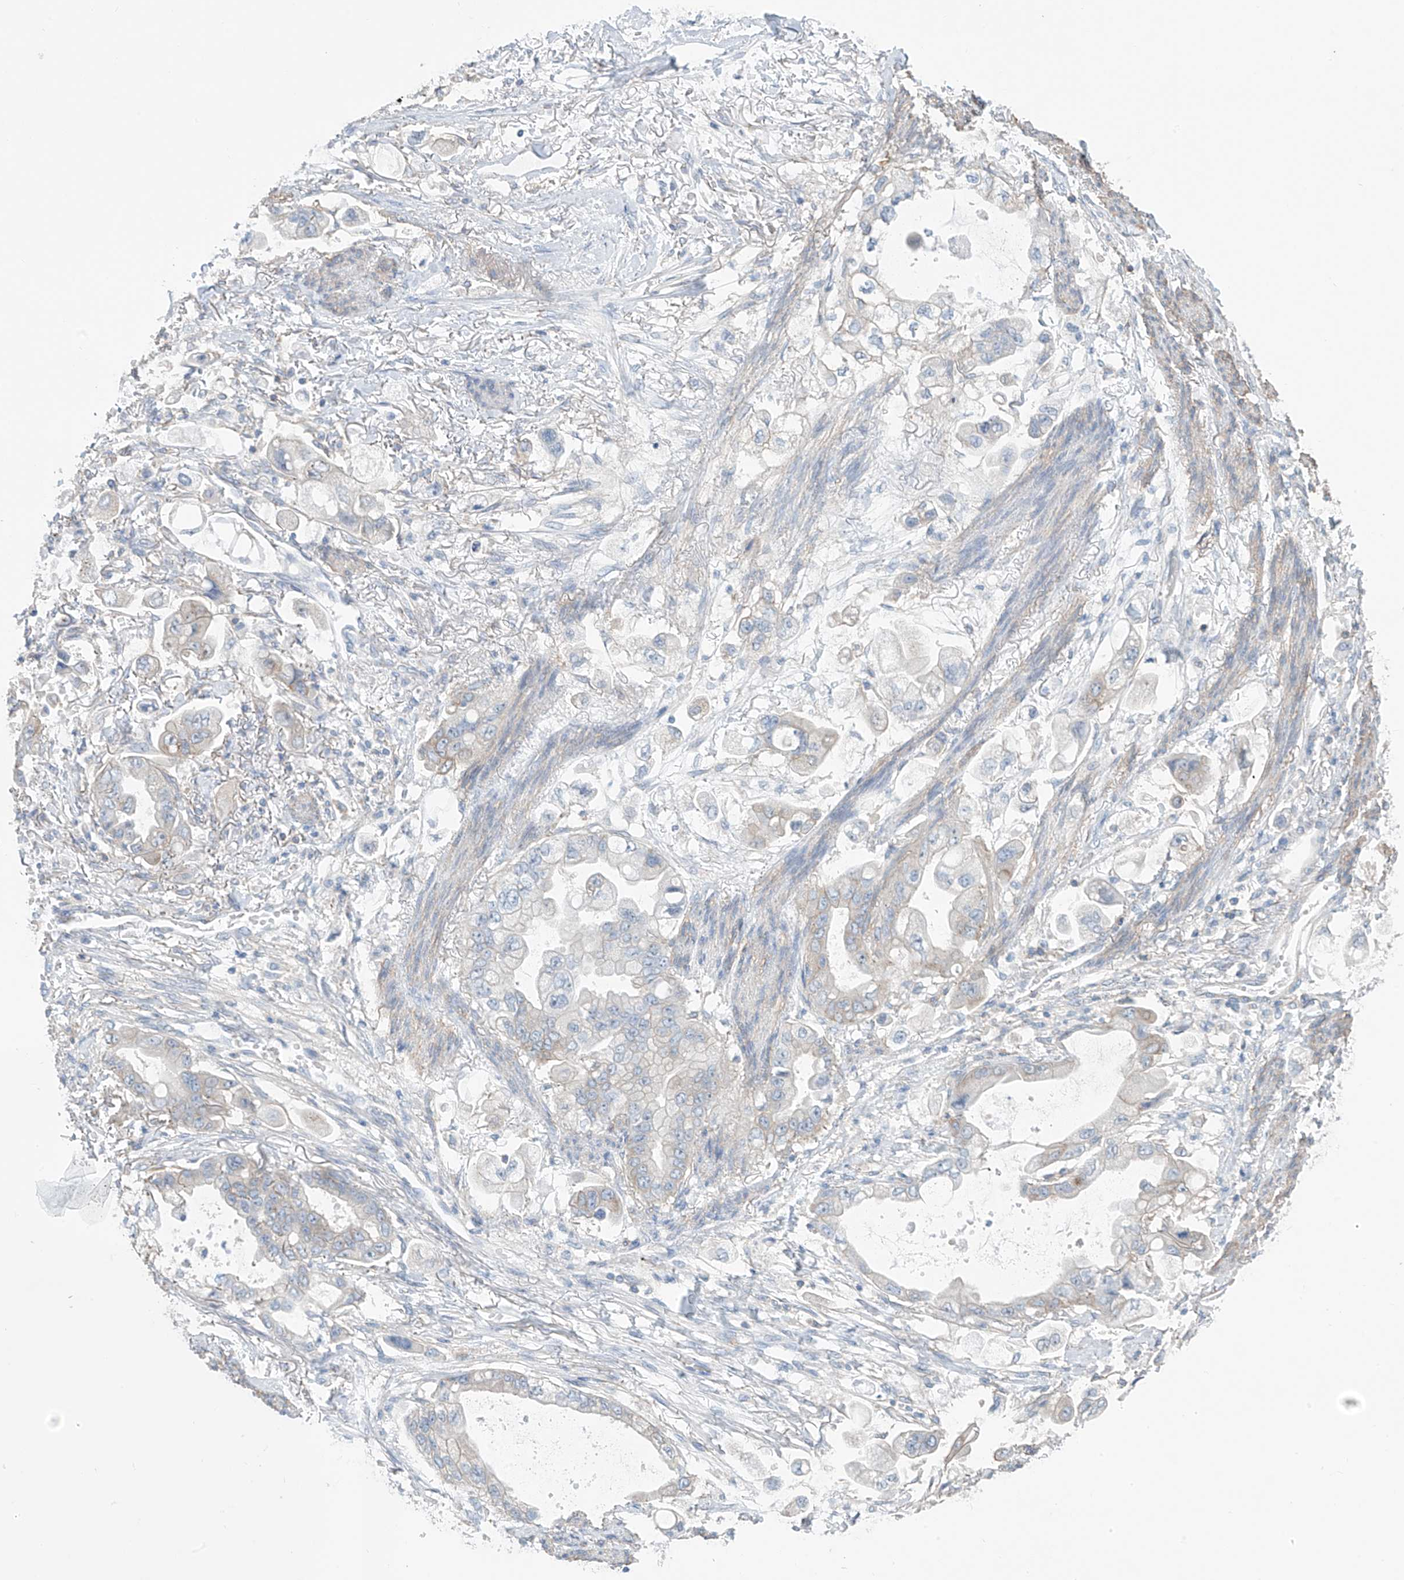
{"staining": {"intensity": "negative", "quantity": "none", "location": "none"}, "tissue": "stomach cancer", "cell_type": "Tumor cells", "image_type": "cancer", "snomed": [{"axis": "morphology", "description": "Adenocarcinoma, NOS"}, {"axis": "topography", "description": "Stomach"}], "caption": "Immunohistochemical staining of human adenocarcinoma (stomach) exhibits no significant staining in tumor cells.", "gene": "ZNF846", "patient": {"sex": "male", "age": 62}}